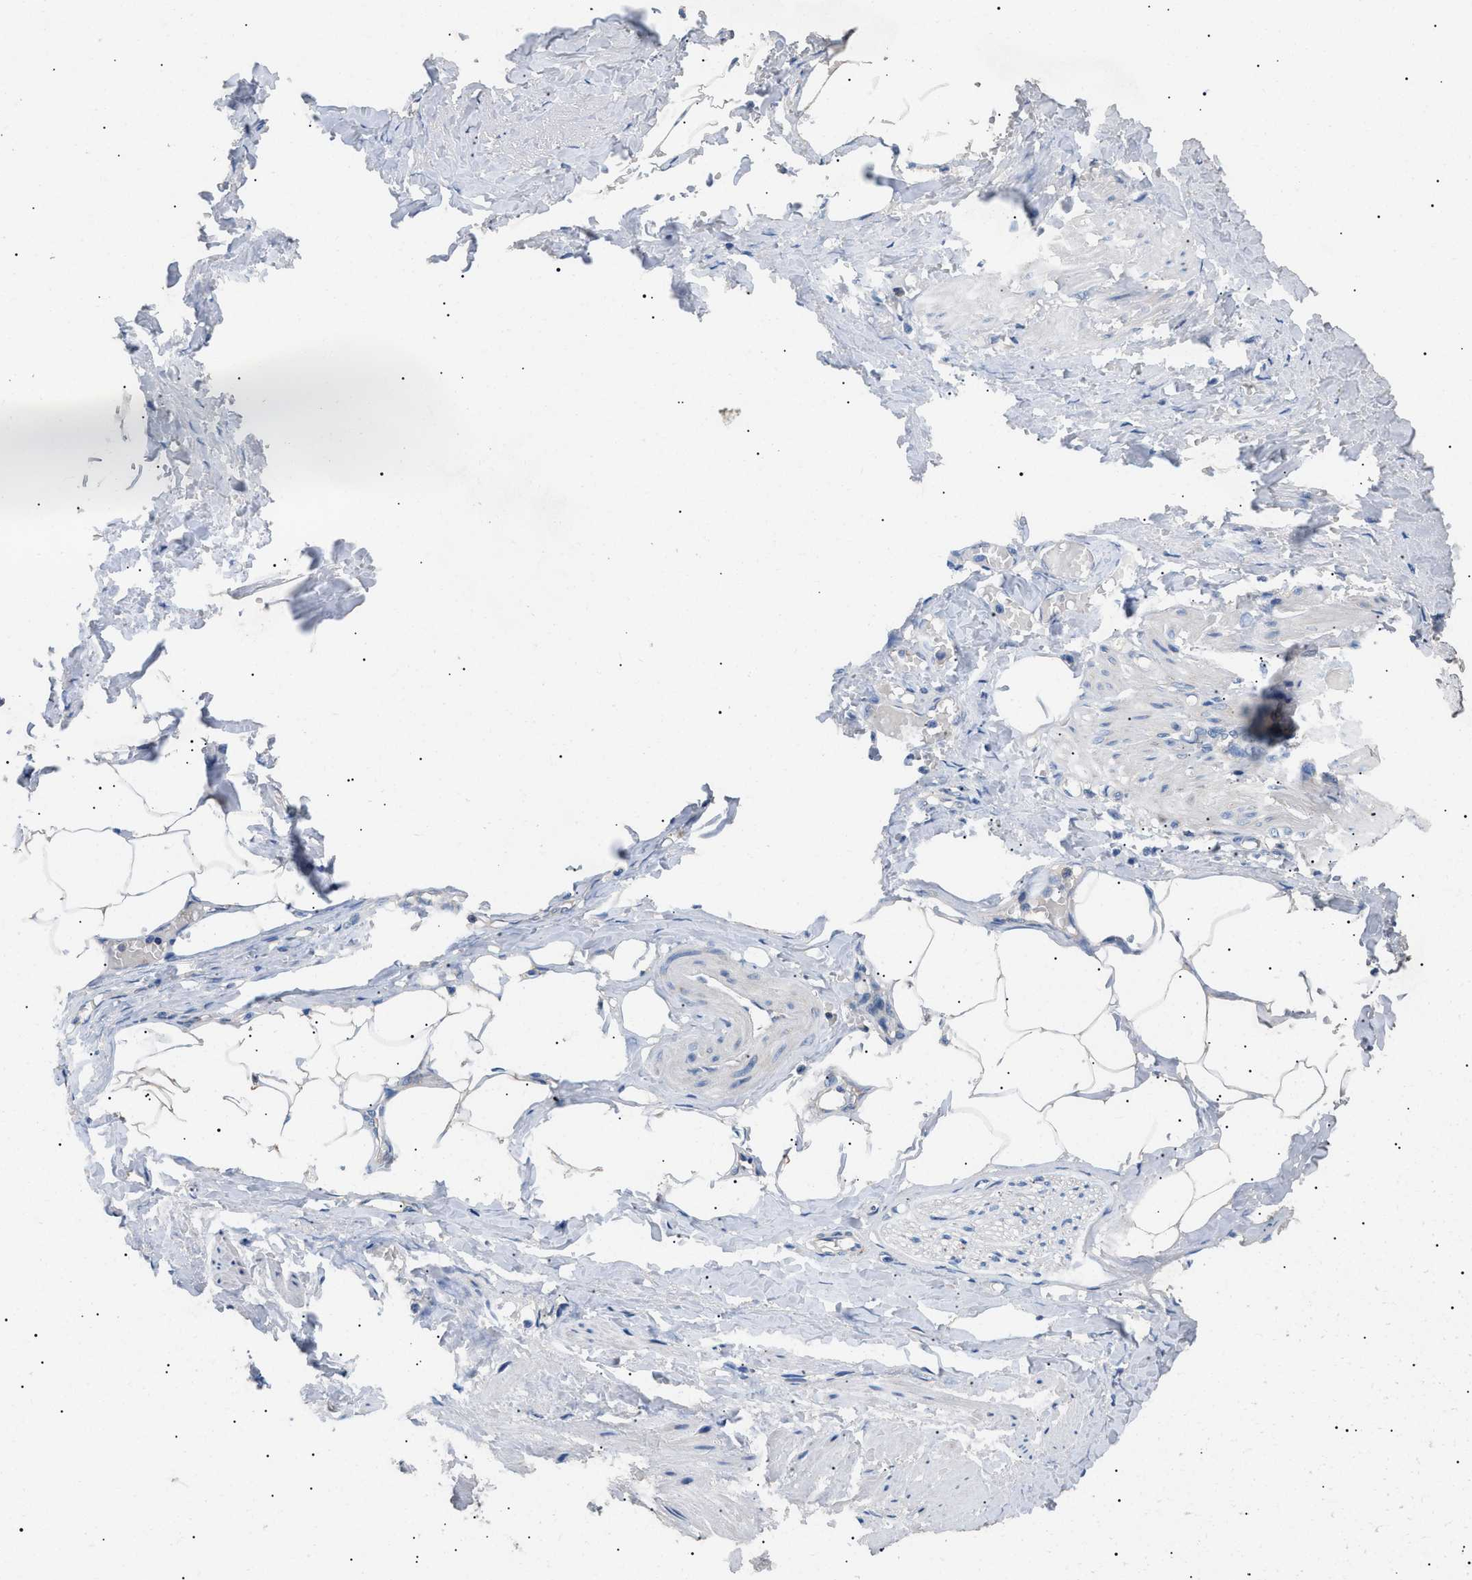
{"staining": {"intensity": "weak", "quantity": "25%-75%", "location": "cytoplasmic/membranous"}, "tissue": "adipose tissue", "cell_type": "Adipocytes", "image_type": "normal", "snomed": [{"axis": "morphology", "description": "Normal tissue, NOS"}, {"axis": "topography", "description": "Soft tissue"}, {"axis": "topography", "description": "Vascular tissue"}], "caption": "Immunohistochemistry (DAB) staining of normal human adipose tissue shows weak cytoplasmic/membranous protein positivity in about 25%-75% of adipocytes. The staining was performed using DAB (3,3'-diaminobenzidine) to visualize the protein expression in brown, while the nuclei were stained in blue with hematoxylin (Magnification: 20x).", "gene": "TOMM6", "patient": {"sex": "female", "age": 35}}